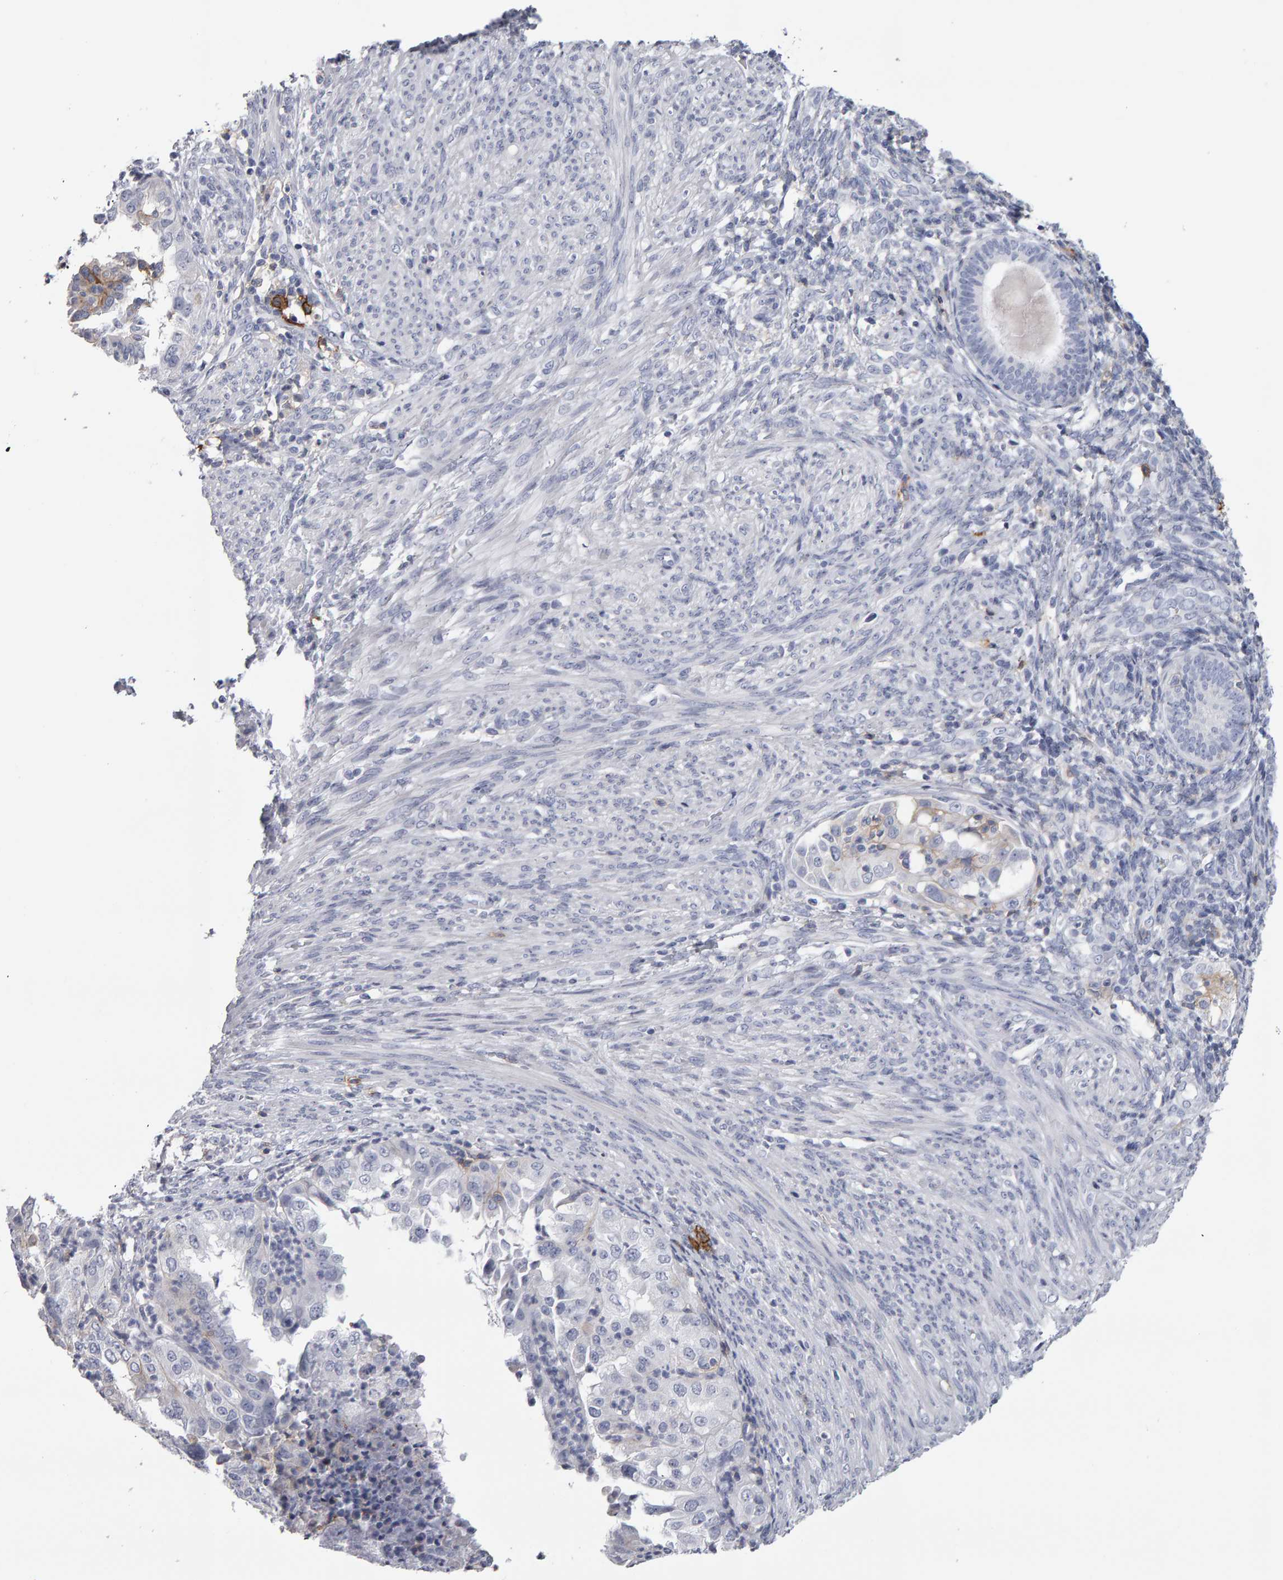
{"staining": {"intensity": "negative", "quantity": "none", "location": "none"}, "tissue": "endometrial cancer", "cell_type": "Tumor cells", "image_type": "cancer", "snomed": [{"axis": "morphology", "description": "Adenocarcinoma, NOS"}, {"axis": "topography", "description": "Endometrium"}], "caption": "A photomicrograph of human endometrial cancer is negative for staining in tumor cells.", "gene": "CD38", "patient": {"sex": "female", "age": 85}}